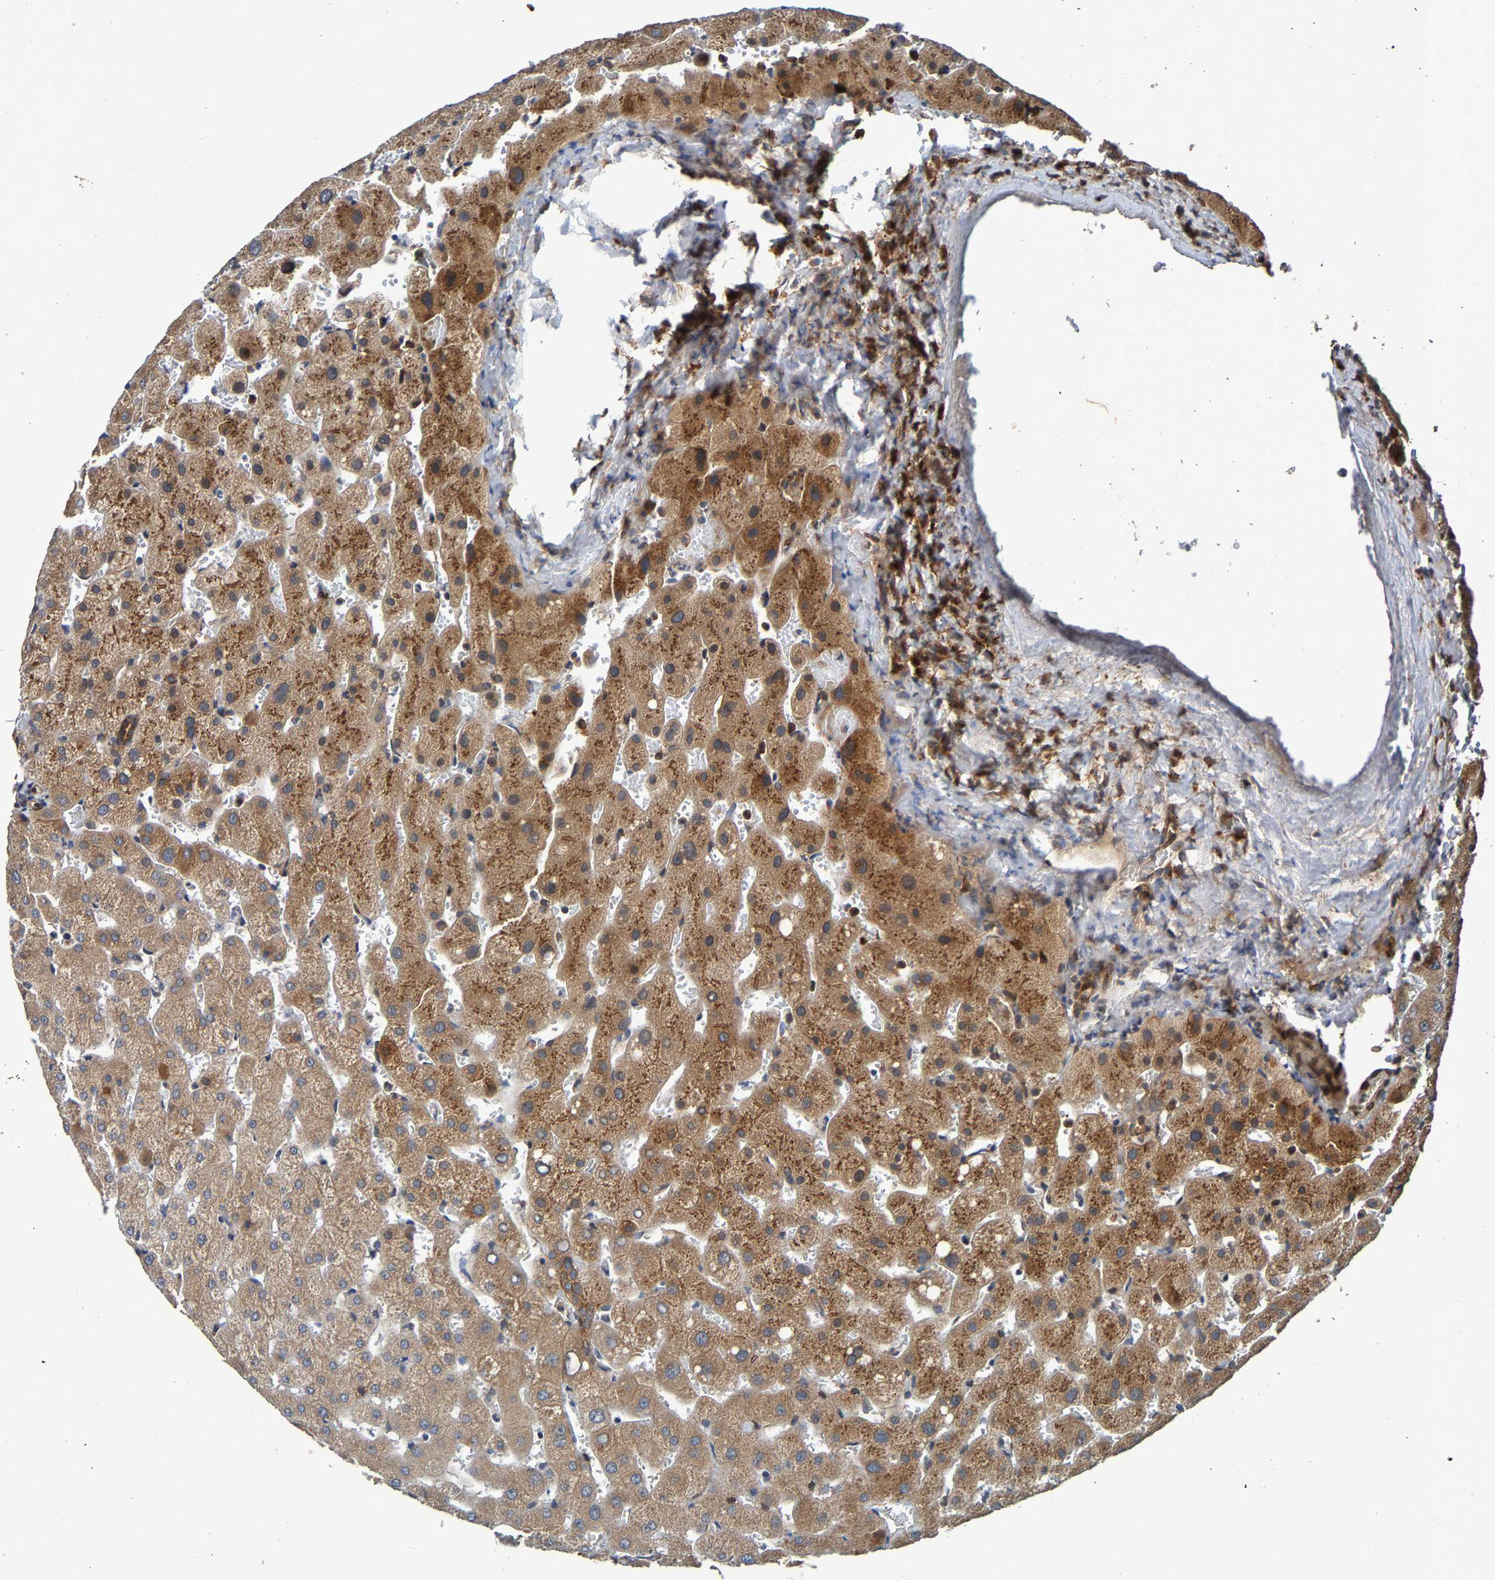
{"staining": {"intensity": "strong", "quantity": "<25%", "location": "cytoplasmic/membranous"}, "tissue": "liver", "cell_type": "Cholangiocytes", "image_type": "normal", "snomed": [{"axis": "morphology", "description": "Normal tissue, NOS"}, {"axis": "topography", "description": "Liver"}], "caption": "This image displays IHC staining of normal liver, with medium strong cytoplasmic/membranous staining in about <25% of cholangiocytes.", "gene": "MACC1", "patient": {"sex": "female", "age": 63}}